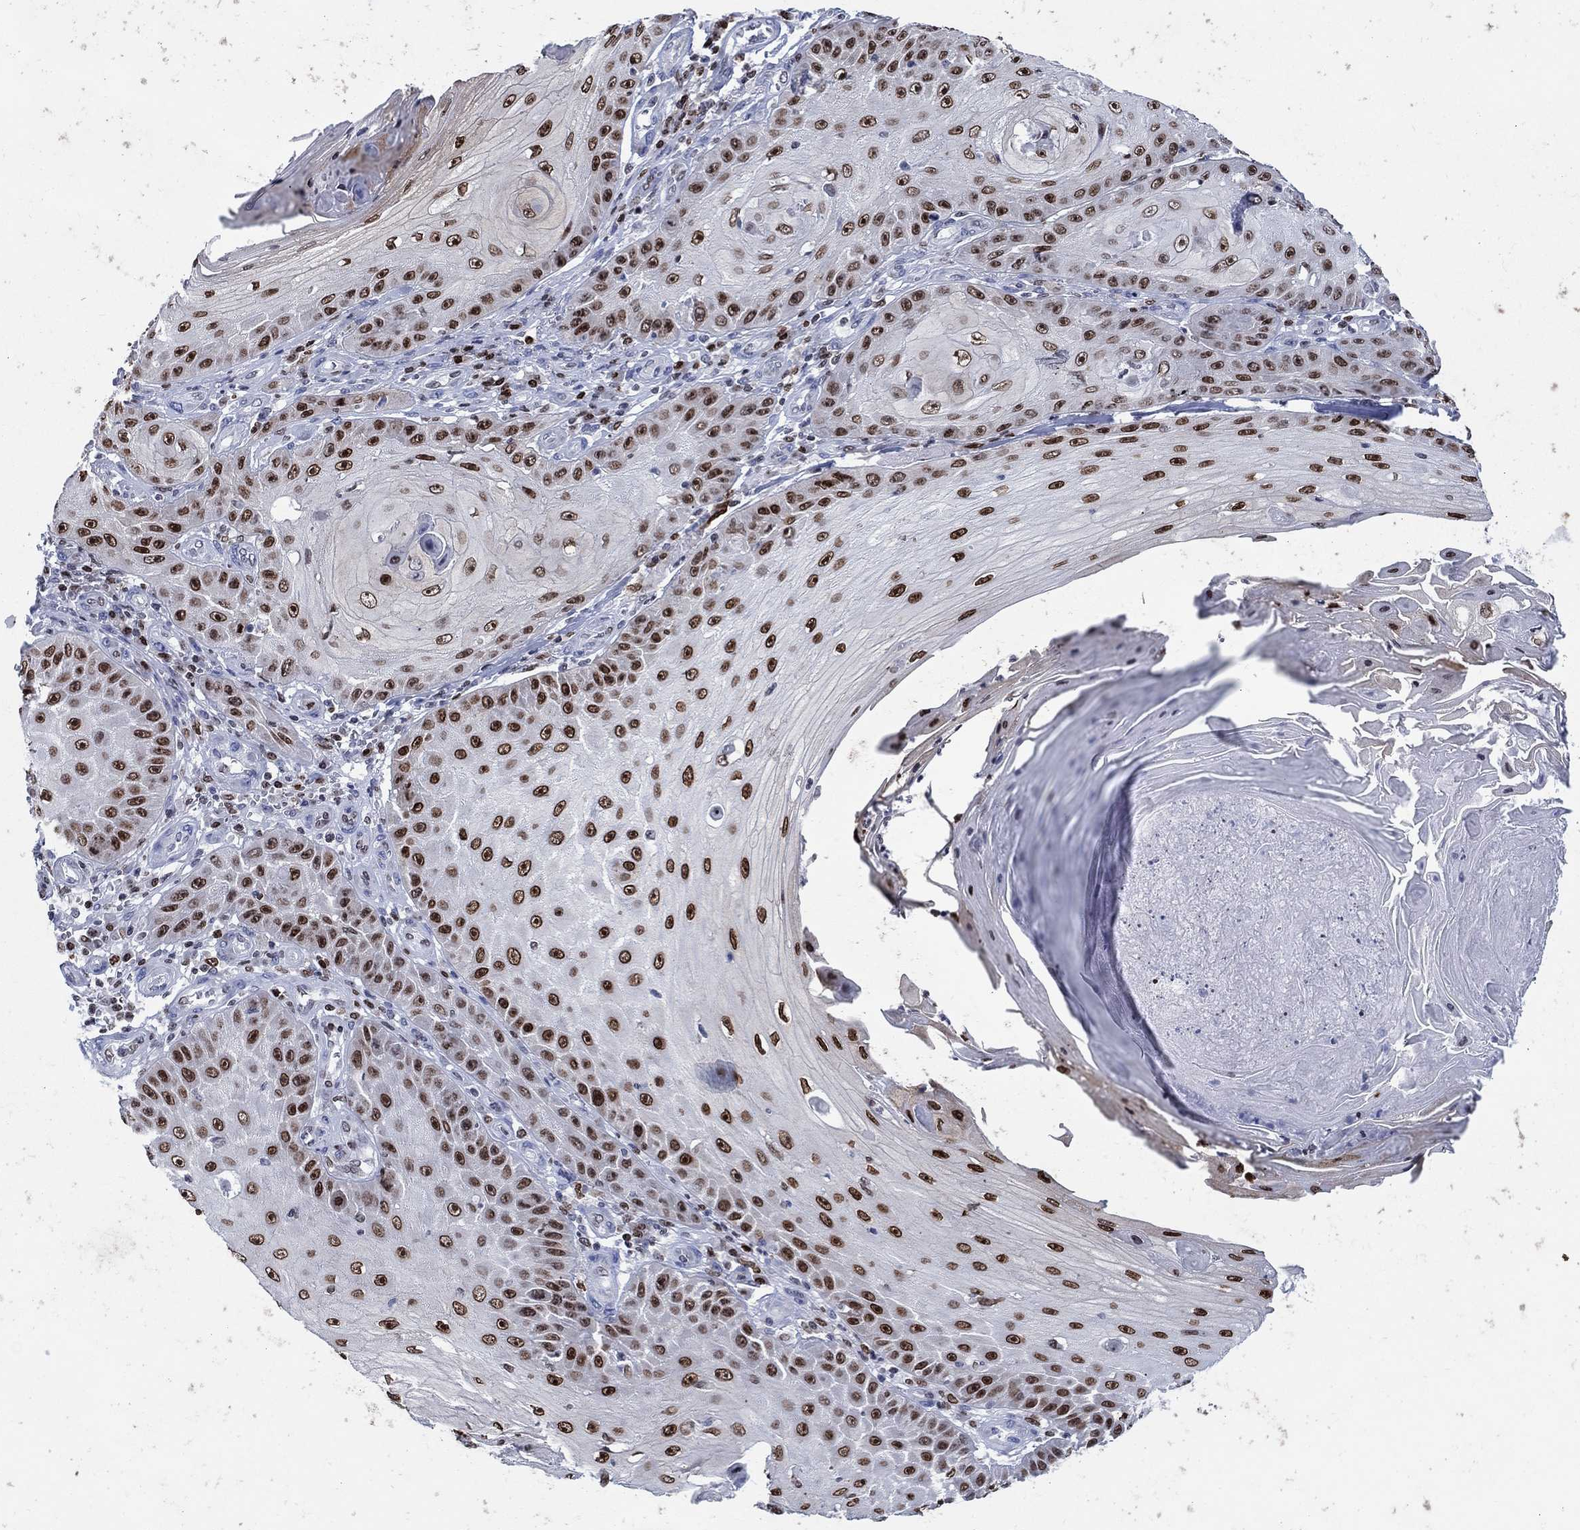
{"staining": {"intensity": "strong", "quantity": "25%-75%", "location": "nuclear"}, "tissue": "skin cancer", "cell_type": "Tumor cells", "image_type": "cancer", "snomed": [{"axis": "morphology", "description": "Squamous cell carcinoma, NOS"}, {"axis": "topography", "description": "Skin"}], "caption": "The micrograph exhibits immunohistochemical staining of squamous cell carcinoma (skin). There is strong nuclear staining is seen in approximately 25%-75% of tumor cells. (brown staining indicates protein expression, while blue staining denotes nuclei).", "gene": "HMGA1", "patient": {"sex": "male", "age": 70}}